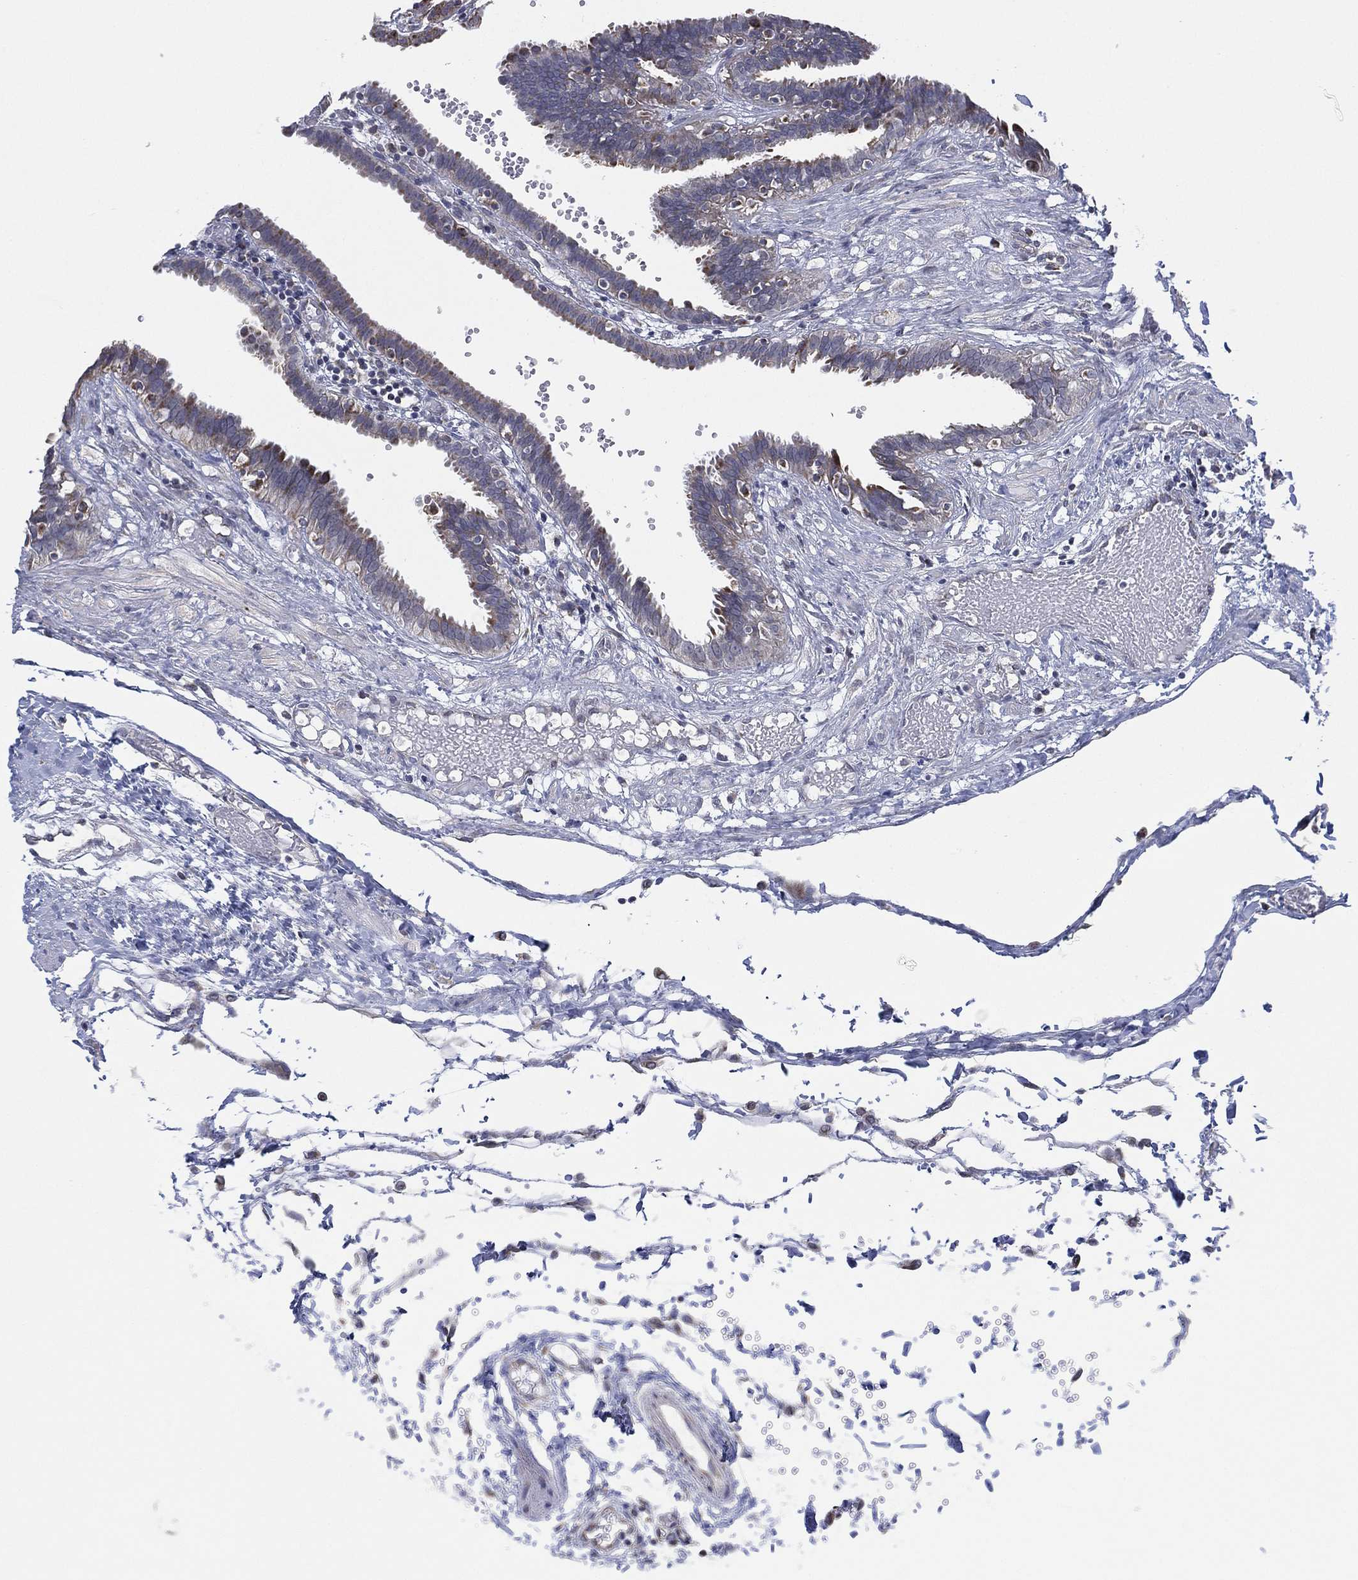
{"staining": {"intensity": "negative", "quantity": "none", "location": "none"}, "tissue": "fallopian tube", "cell_type": "Glandular cells", "image_type": "normal", "snomed": [{"axis": "morphology", "description": "Normal tissue, NOS"}, {"axis": "topography", "description": "Fallopian tube"}], "caption": "The histopathology image demonstrates no staining of glandular cells in normal fallopian tube.", "gene": "INA", "patient": {"sex": "female", "age": 37}}